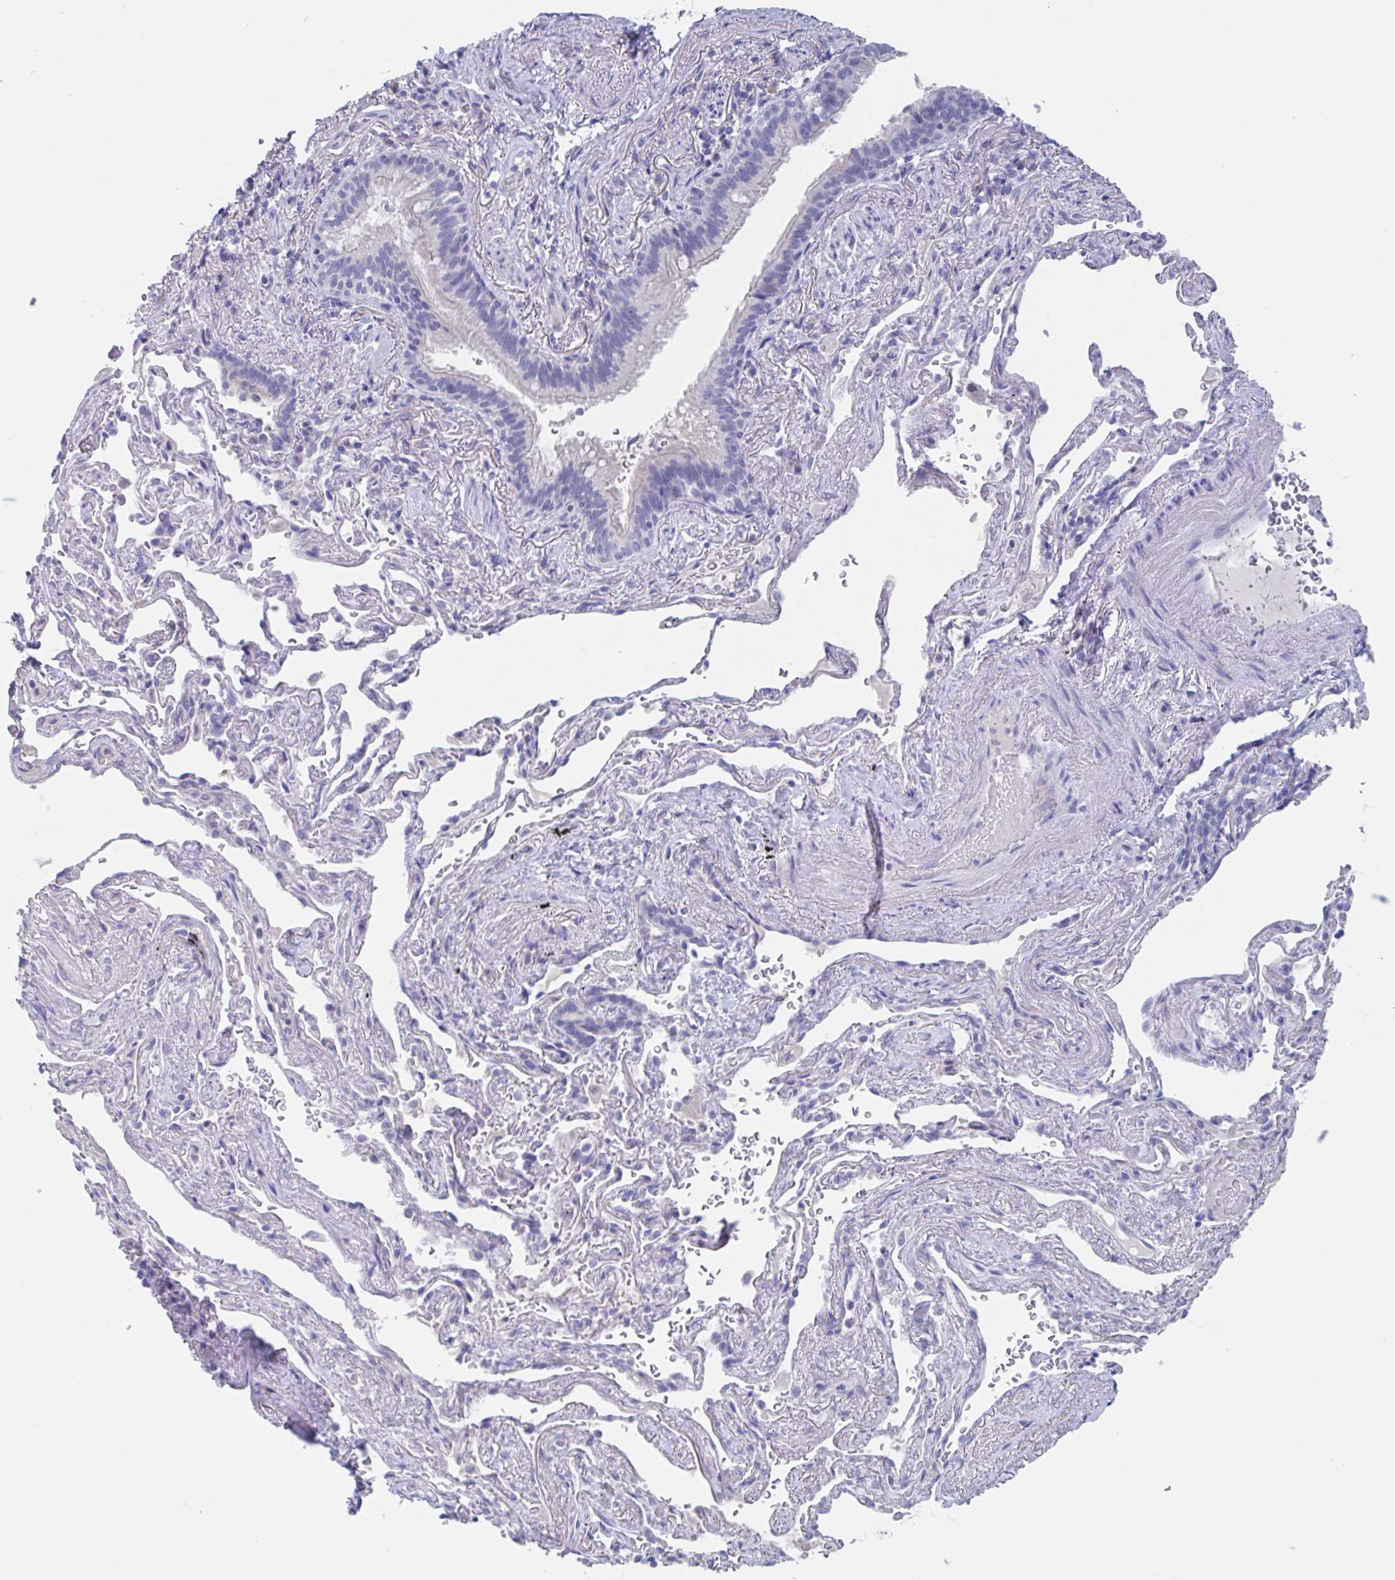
{"staining": {"intensity": "negative", "quantity": "none", "location": "none"}, "tissue": "bronchus", "cell_type": "Respiratory epithelial cells", "image_type": "normal", "snomed": [{"axis": "morphology", "description": "Normal tissue, NOS"}, {"axis": "topography", "description": "Bronchus"}], "caption": "DAB (3,3'-diaminobenzidine) immunohistochemical staining of benign bronchus exhibits no significant positivity in respiratory epithelial cells.", "gene": "NOXRED1", "patient": {"sex": "male", "age": 70}}